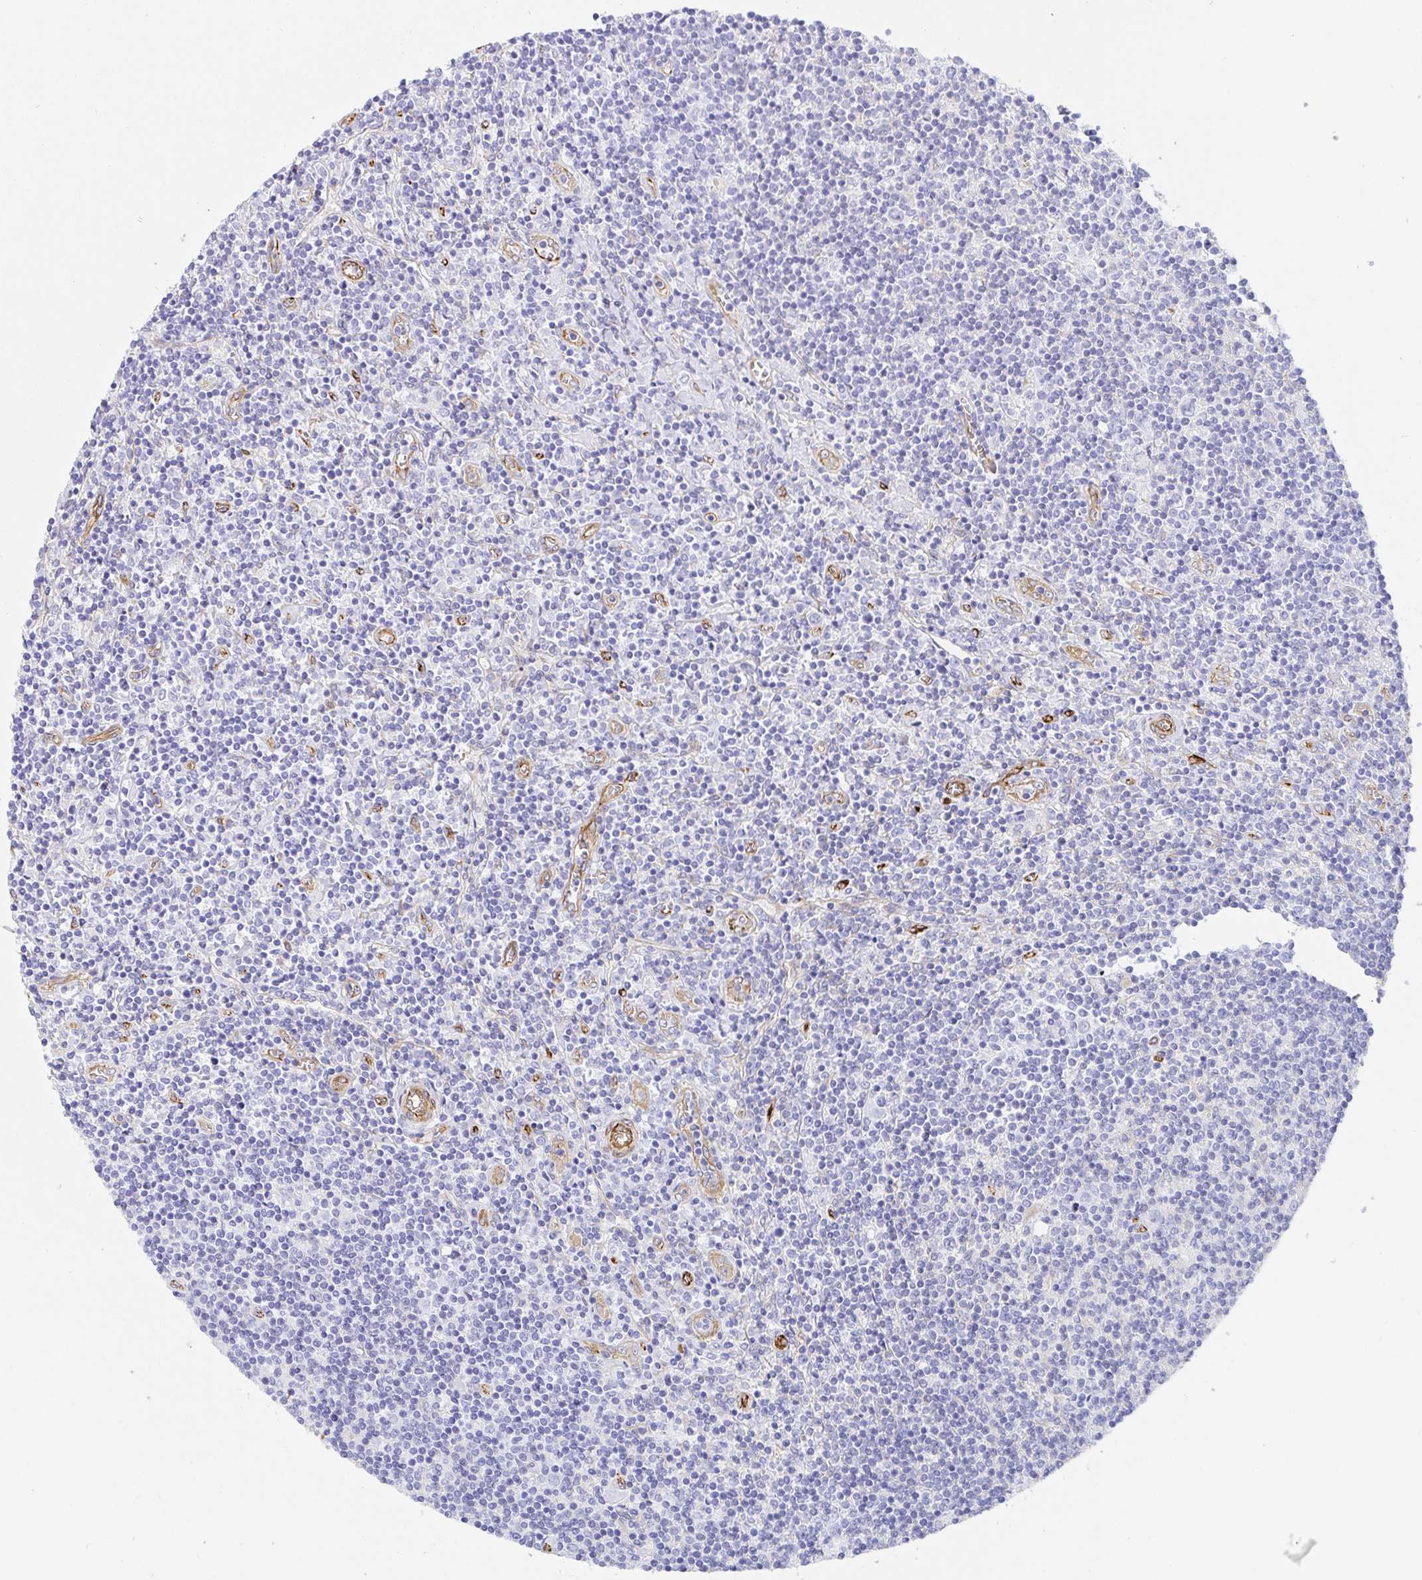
{"staining": {"intensity": "negative", "quantity": "none", "location": "none"}, "tissue": "lymphoma", "cell_type": "Tumor cells", "image_type": "cancer", "snomed": [{"axis": "morphology", "description": "Hodgkin's disease, NOS"}, {"axis": "topography", "description": "Lymph node"}], "caption": "Tumor cells show no significant expression in Hodgkin's disease.", "gene": "DOCK1", "patient": {"sex": "male", "age": 40}}